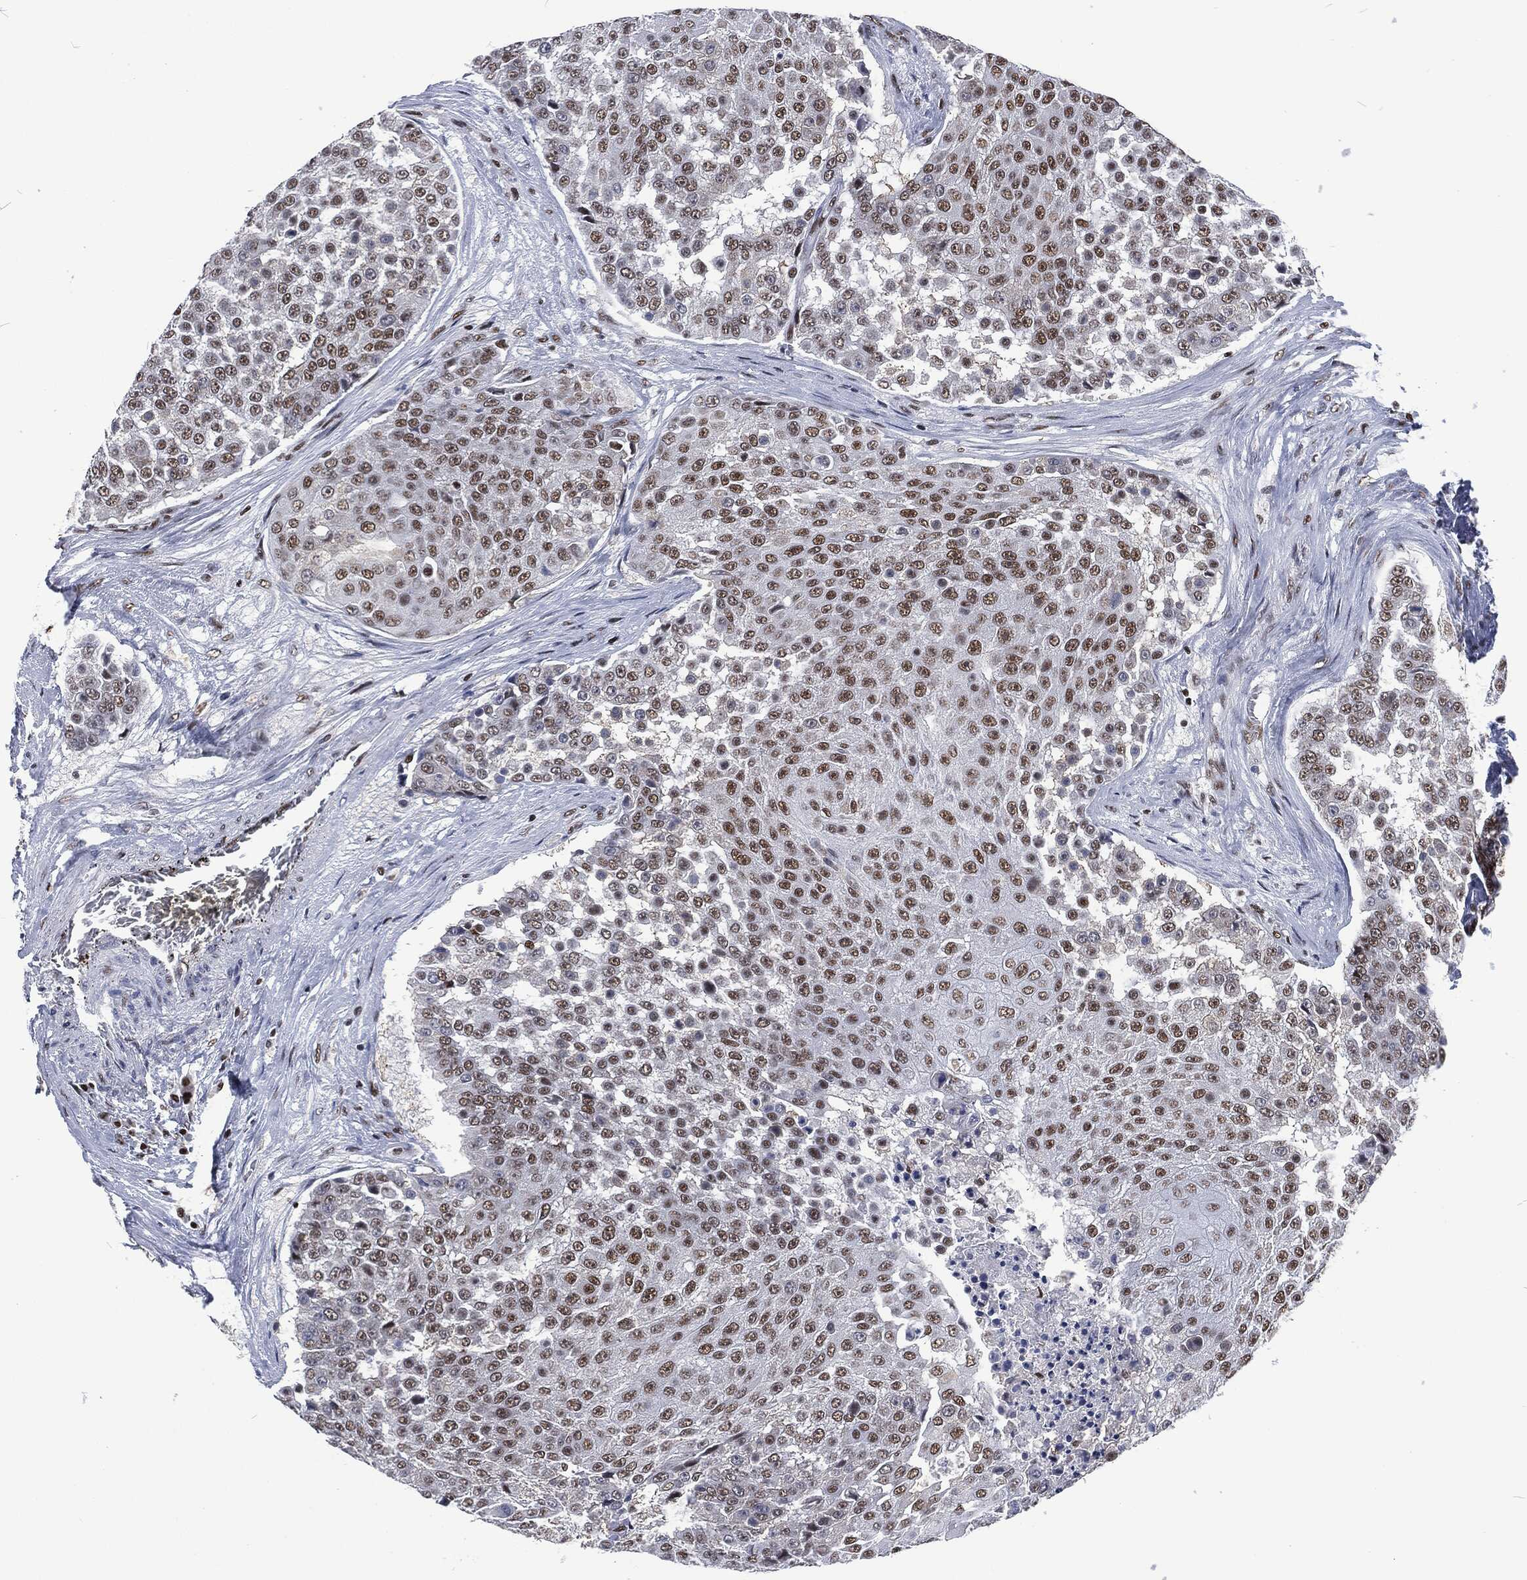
{"staining": {"intensity": "moderate", "quantity": "25%-75%", "location": "nuclear"}, "tissue": "urothelial cancer", "cell_type": "Tumor cells", "image_type": "cancer", "snomed": [{"axis": "morphology", "description": "Urothelial carcinoma, High grade"}, {"axis": "topography", "description": "Urinary bladder"}], "caption": "Tumor cells reveal medium levels of moderate nuclear staining in approximately 25%-75% of cells in human urothelial cancer.", "gene": "DCPS", "patient": {"sex": "female", "age": 63}}